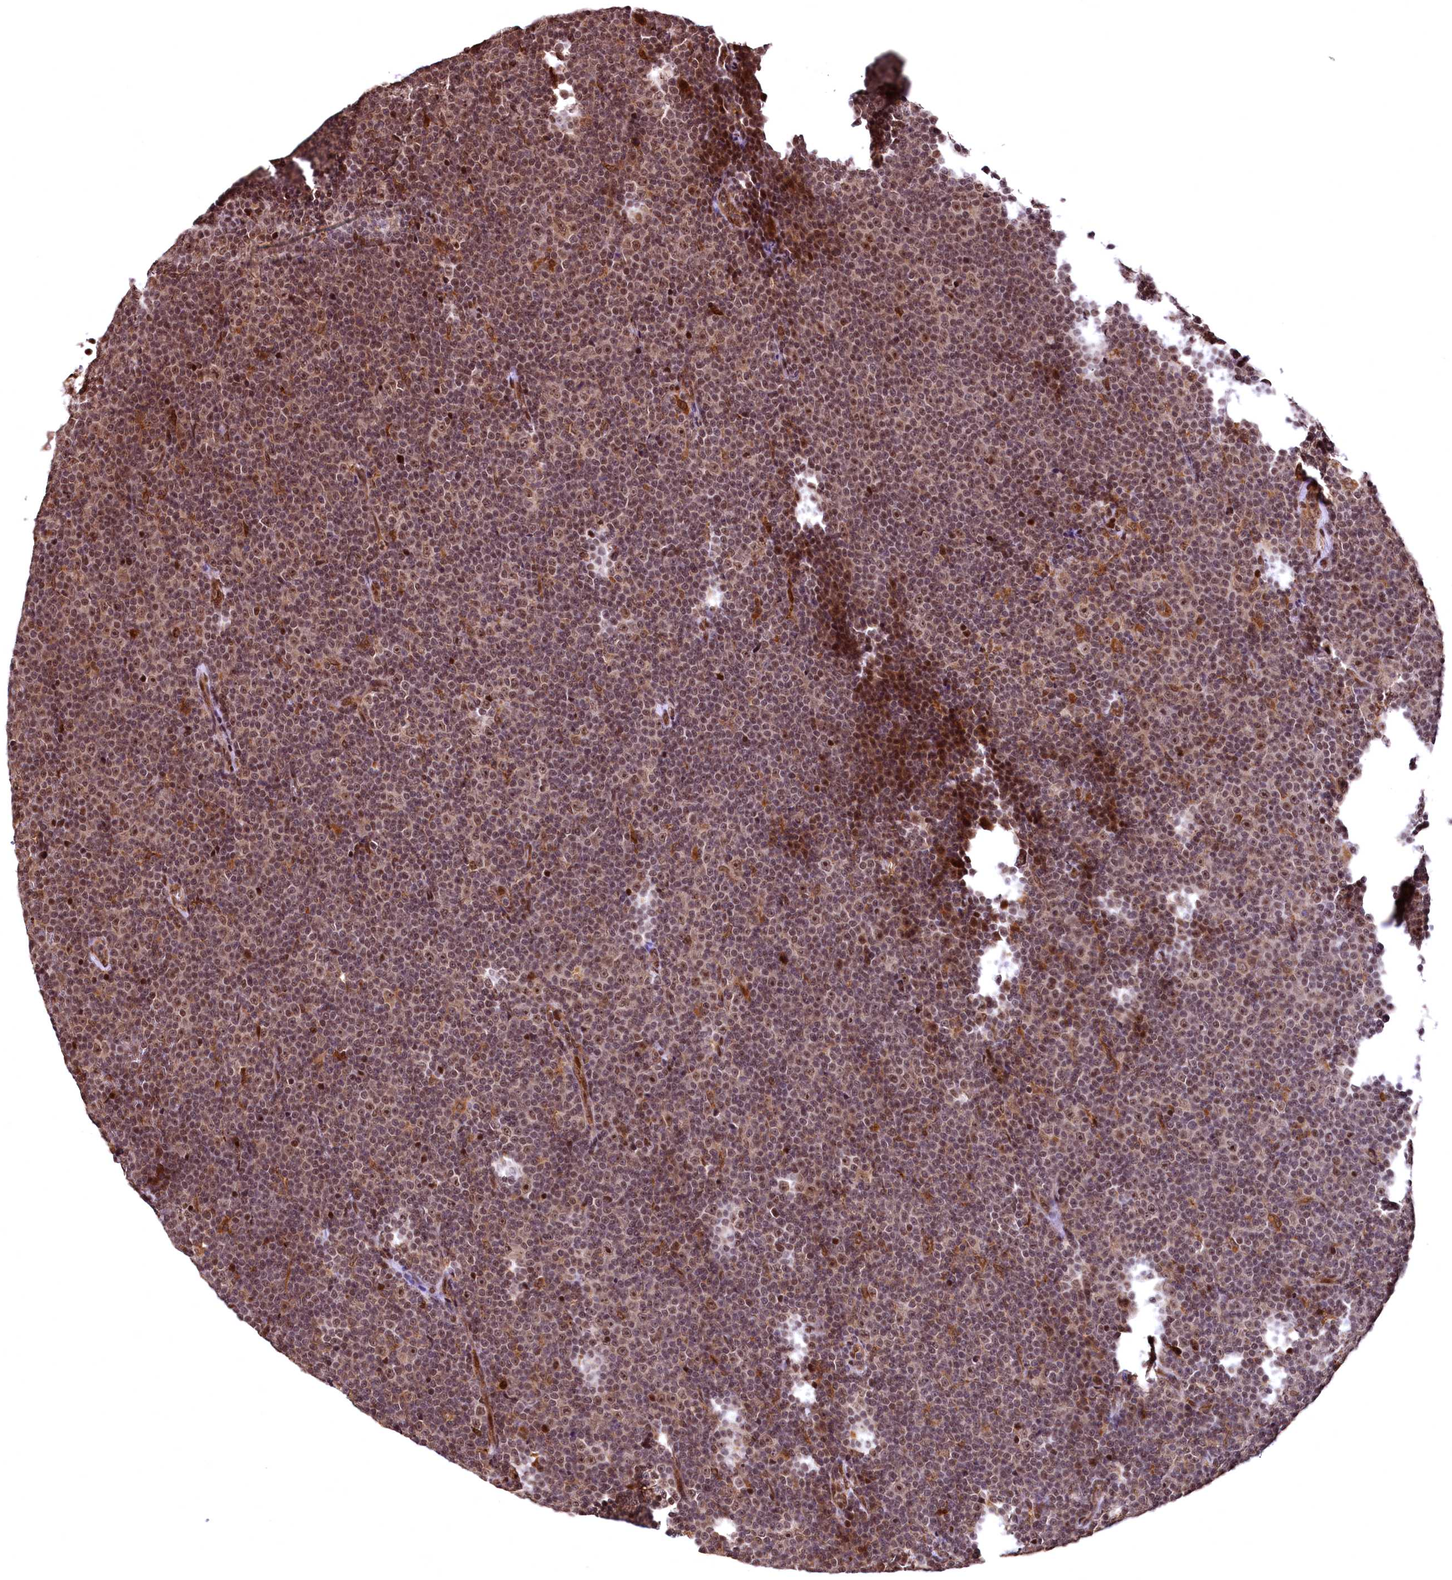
{"staining": {"intensity": "moderate", "quantity": "25%-75%", "location": "cytoplasmic/membranous,nuclear"}, "tissue": "lymphoma", "cell_type": "Tumor cells", "image_type": "cancer", "snomed": [{"axis": "morphology", "description": "Malignant lymphoma, non-Hodgkin's type, Low grade"}, {"axis": "topography", "description": "Lymph node"}], "caption": "Lymphoma stained for a protein displays moderate cytoplasmic/membranous and nuclear positivity in tumor cells. Nuclei are stained in blue.", "gene": "PDS5B", "patient": {"sex": "female", "age": 67}}